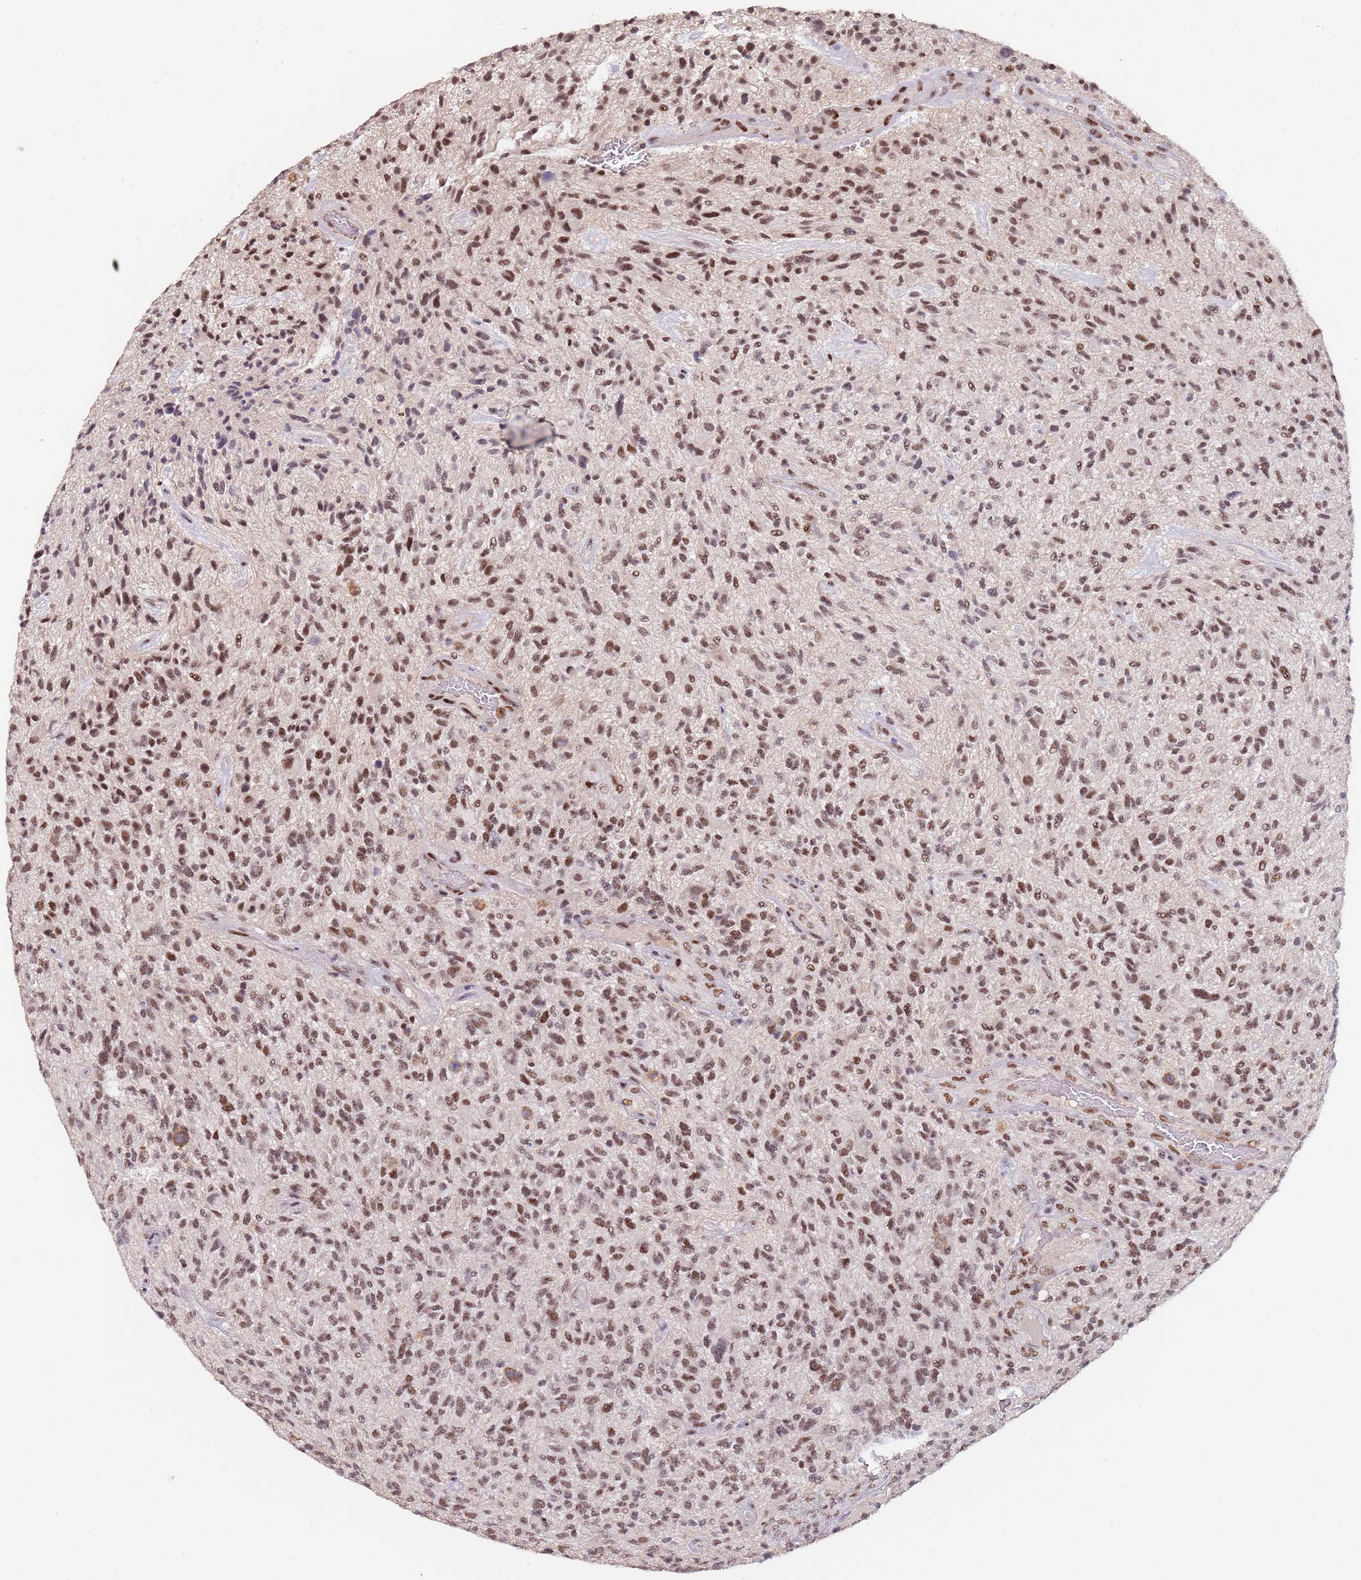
{"staining": {"intensity": "moderate", "quantity": ">75%", "location": "nuclear"}, "tissue": "glioma", "cell_type": "Tumor cells", "image_type": "cancer", "snomed": [{"axis": "morphology", "description": "Glioma, malignant, High grade"}, {"axis": "topography", "description": "Brain"}], "caption": "This histopathology image shows malignant glioma (high-grade) stained with immunohistochemistry (IHC) to label a protein in brown. The nuclear of tumor cells show moderate positivity for the protein. Nuclei are counter-stained blue.", "gene": "CIZ1", "patient": {"sex": "male", "age": 47}}